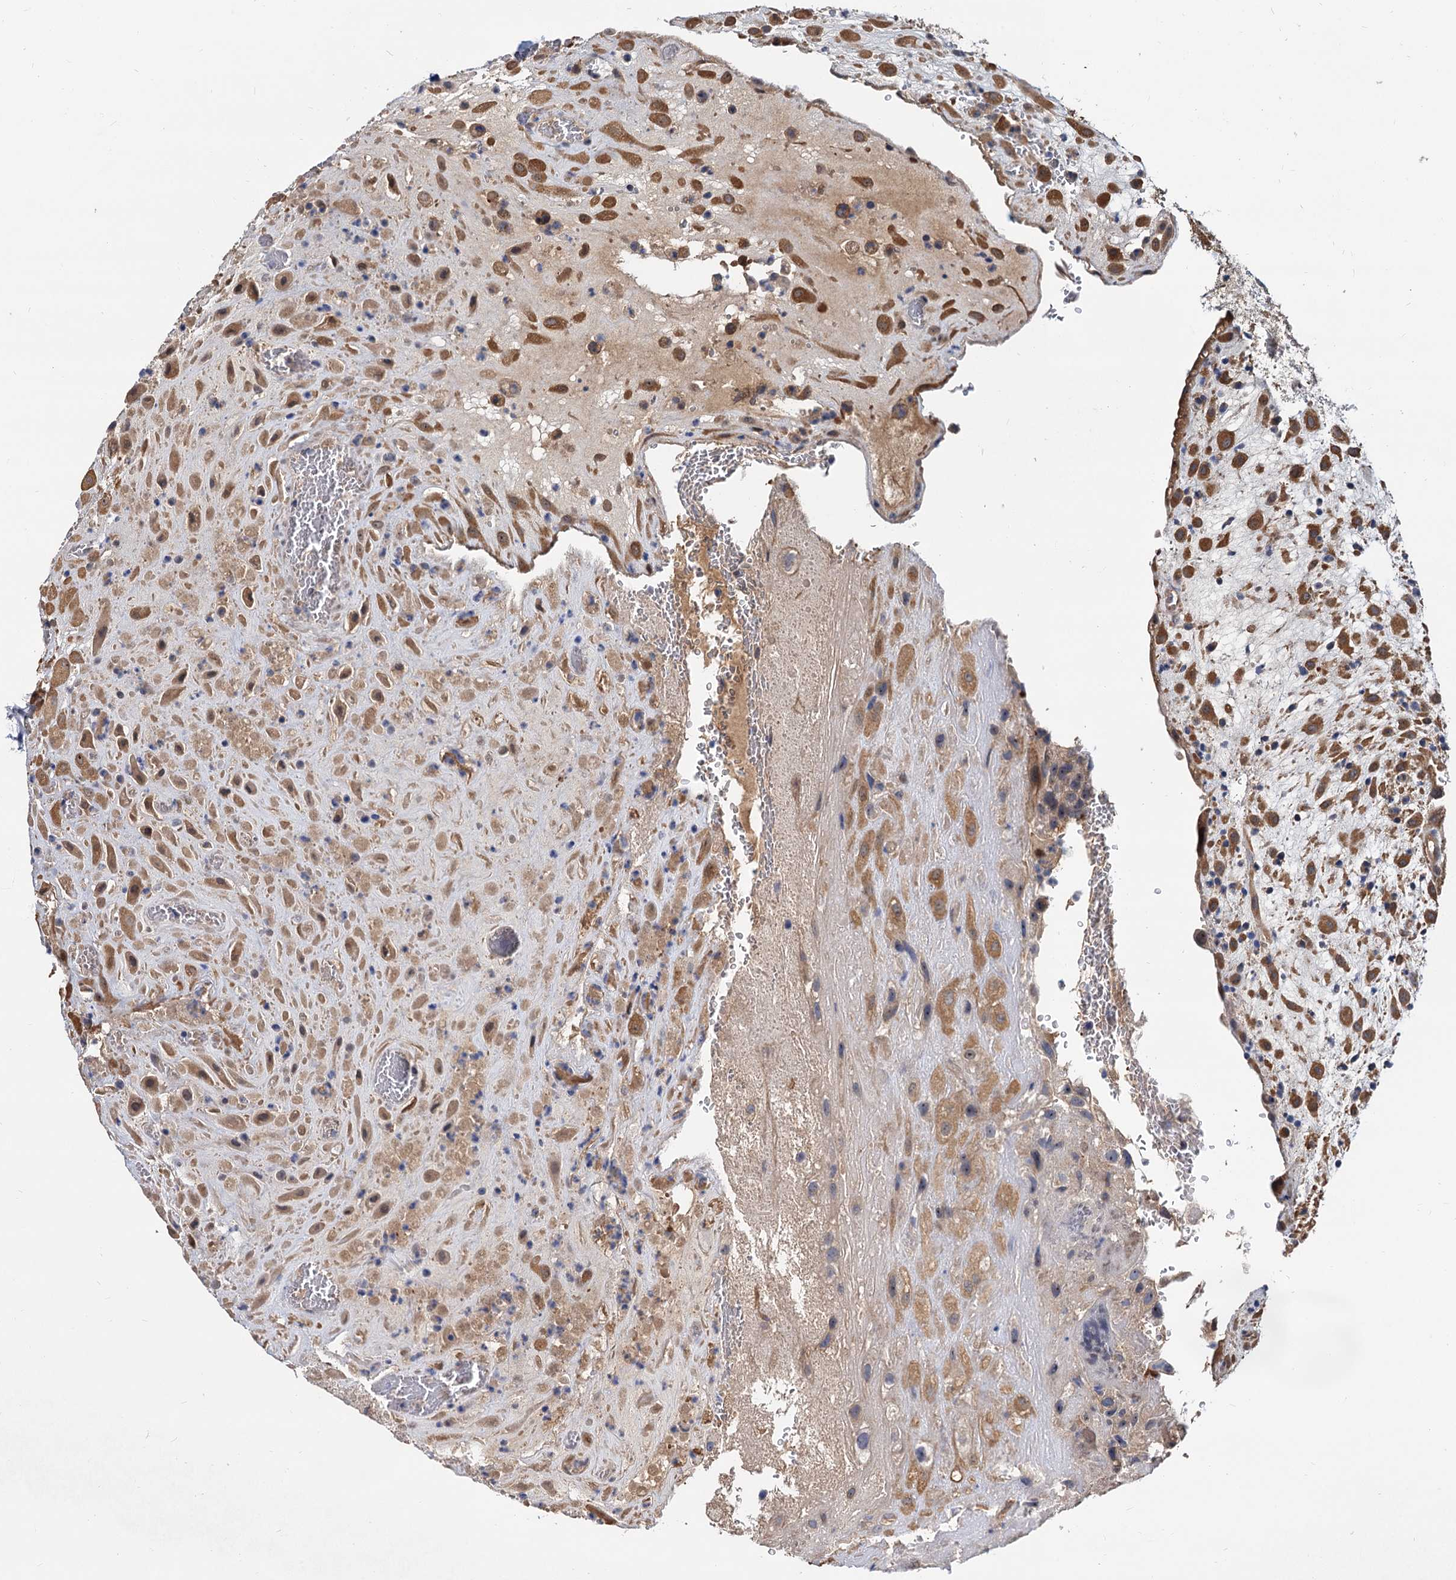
{"staining": {"intensity": "moderate", "quantity": ">75%", "location": "cytoplasmic/membranous"}, "tissue": "placenta", "cell_type": "Decidual cells", "image_type": "normal", "snomed": [{"axis": "morphology", "description": "Normal tissue, NOS"}, {"axis": "topography", "description": "Placenta"}], "caption": "The photomicrograph reveals immunohistochemical staining of unremarkable placenta. There is moderate cytoplasmic/membranous positivity is identified in about >75% of decidual cells.", "gene": "SNX15", "patient": {"sex": "female", "age": 35}}